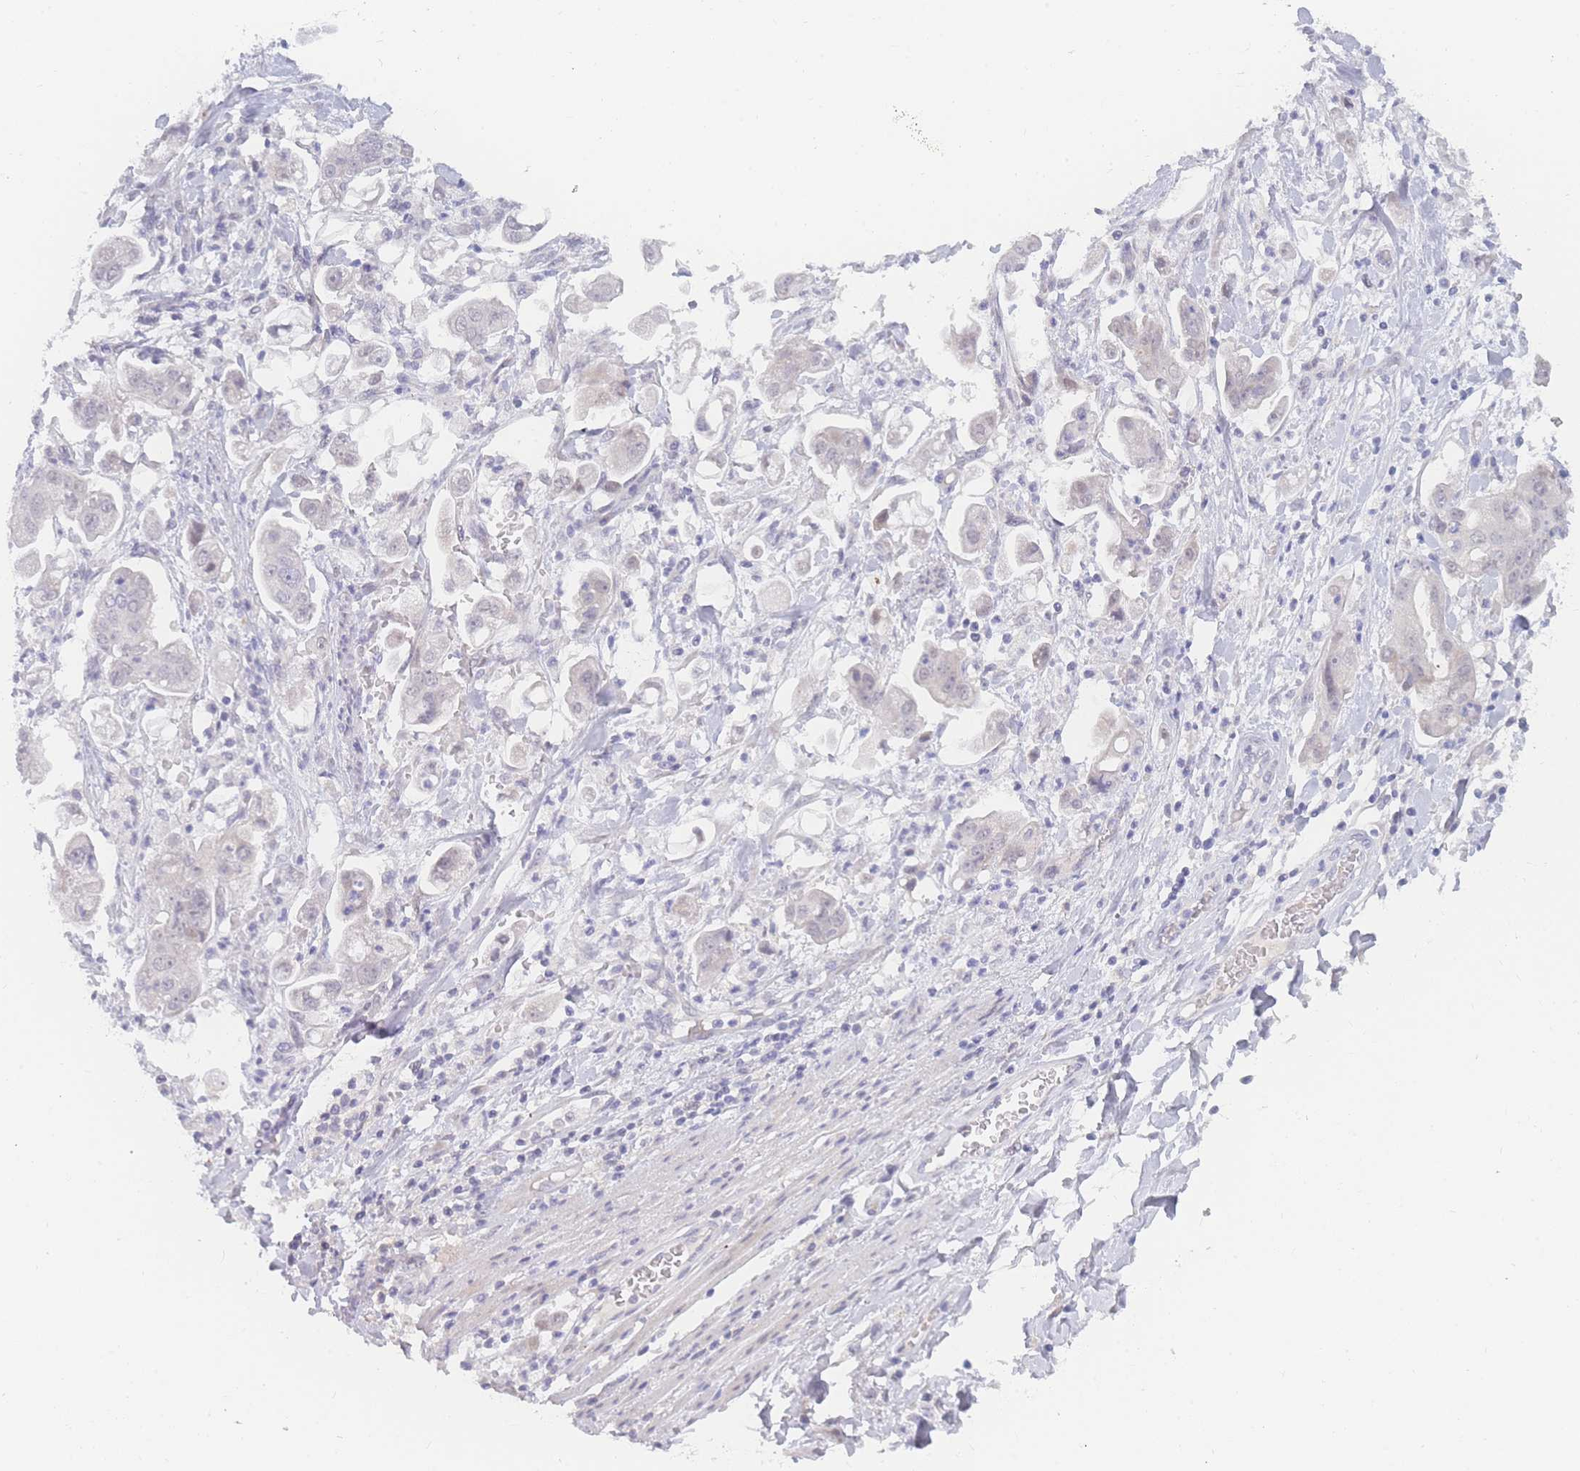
{"staining": {"intensity": "negative", "quantity": "none", "location": "none"}, "tissue": "stomach cancer", "cell_type": "Tumor cells", "image_type": "cancer", "snomed": [{"axis": "morphology", "description": "Adenocarcinoma, NOS"}, {"axis": "topography", "description": "Stomach"}], "caption": "The immunohistochemistry micrograph has no significant positivity in tumor cells of adenocarcinoma (stomach) tissue.", "gene": "PRSS22", "patient": {"sex": "male", "age": 62}}